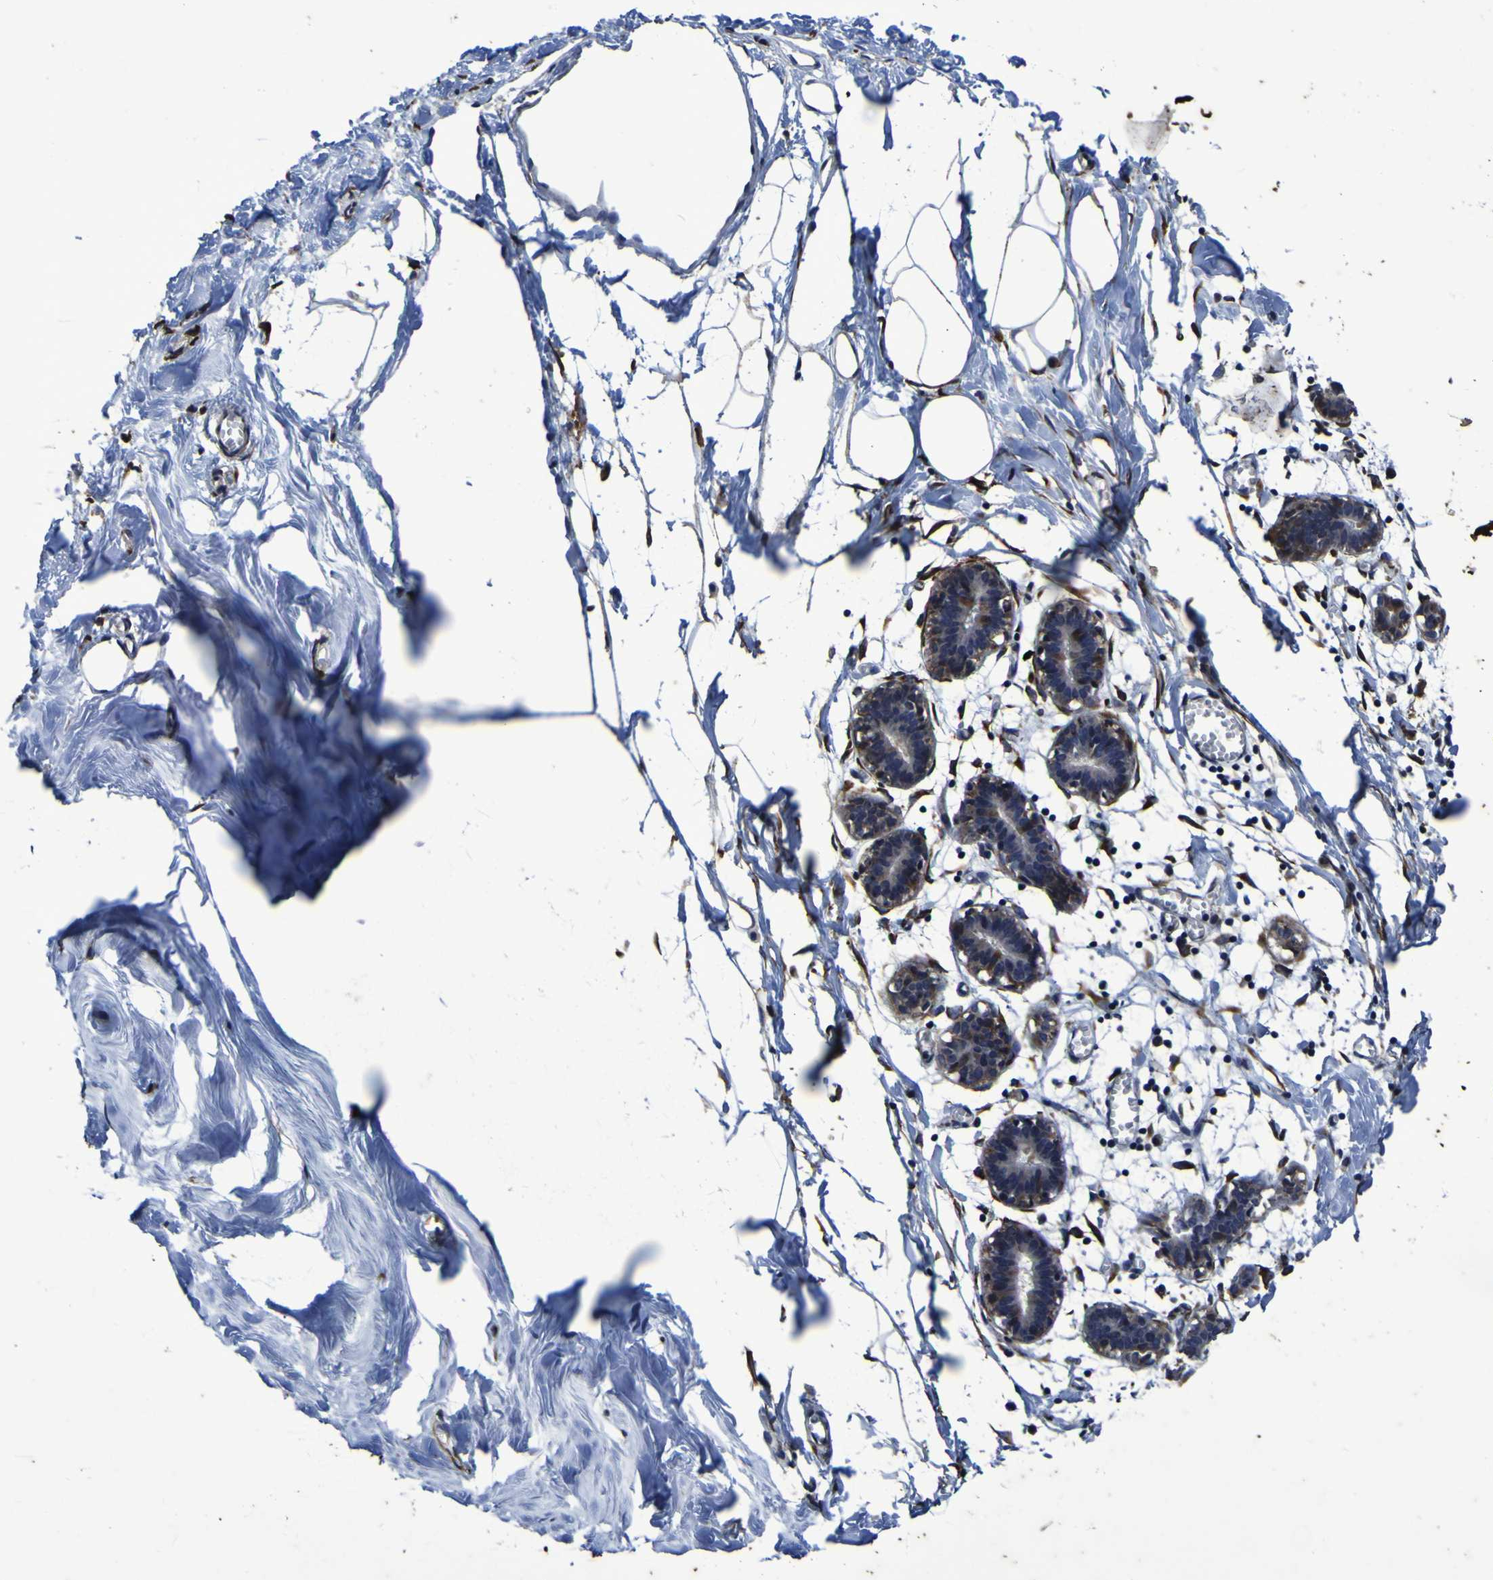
{"staining": {"intensity": "negative", "quantity": "none", "location": "none"}, "tissue": "breast", "cell_type": "Adipocytes", "image_type": "normal", "snomed": [{"axis": "morphology", "description": "Normal tissue, NOS"}, {"axis": "topography", "description": "Breast"}], "caption": "Micrograph shows no significant protein expression in adipocytes of unremarkable breast. The staining is performed using DAB (3,3'-diaminobenzidine) brown chromogen with nuclei counter-stained in using hematoxylin.", "gene": "P3H1", "patient": {"sex": "female", "age": 27}}